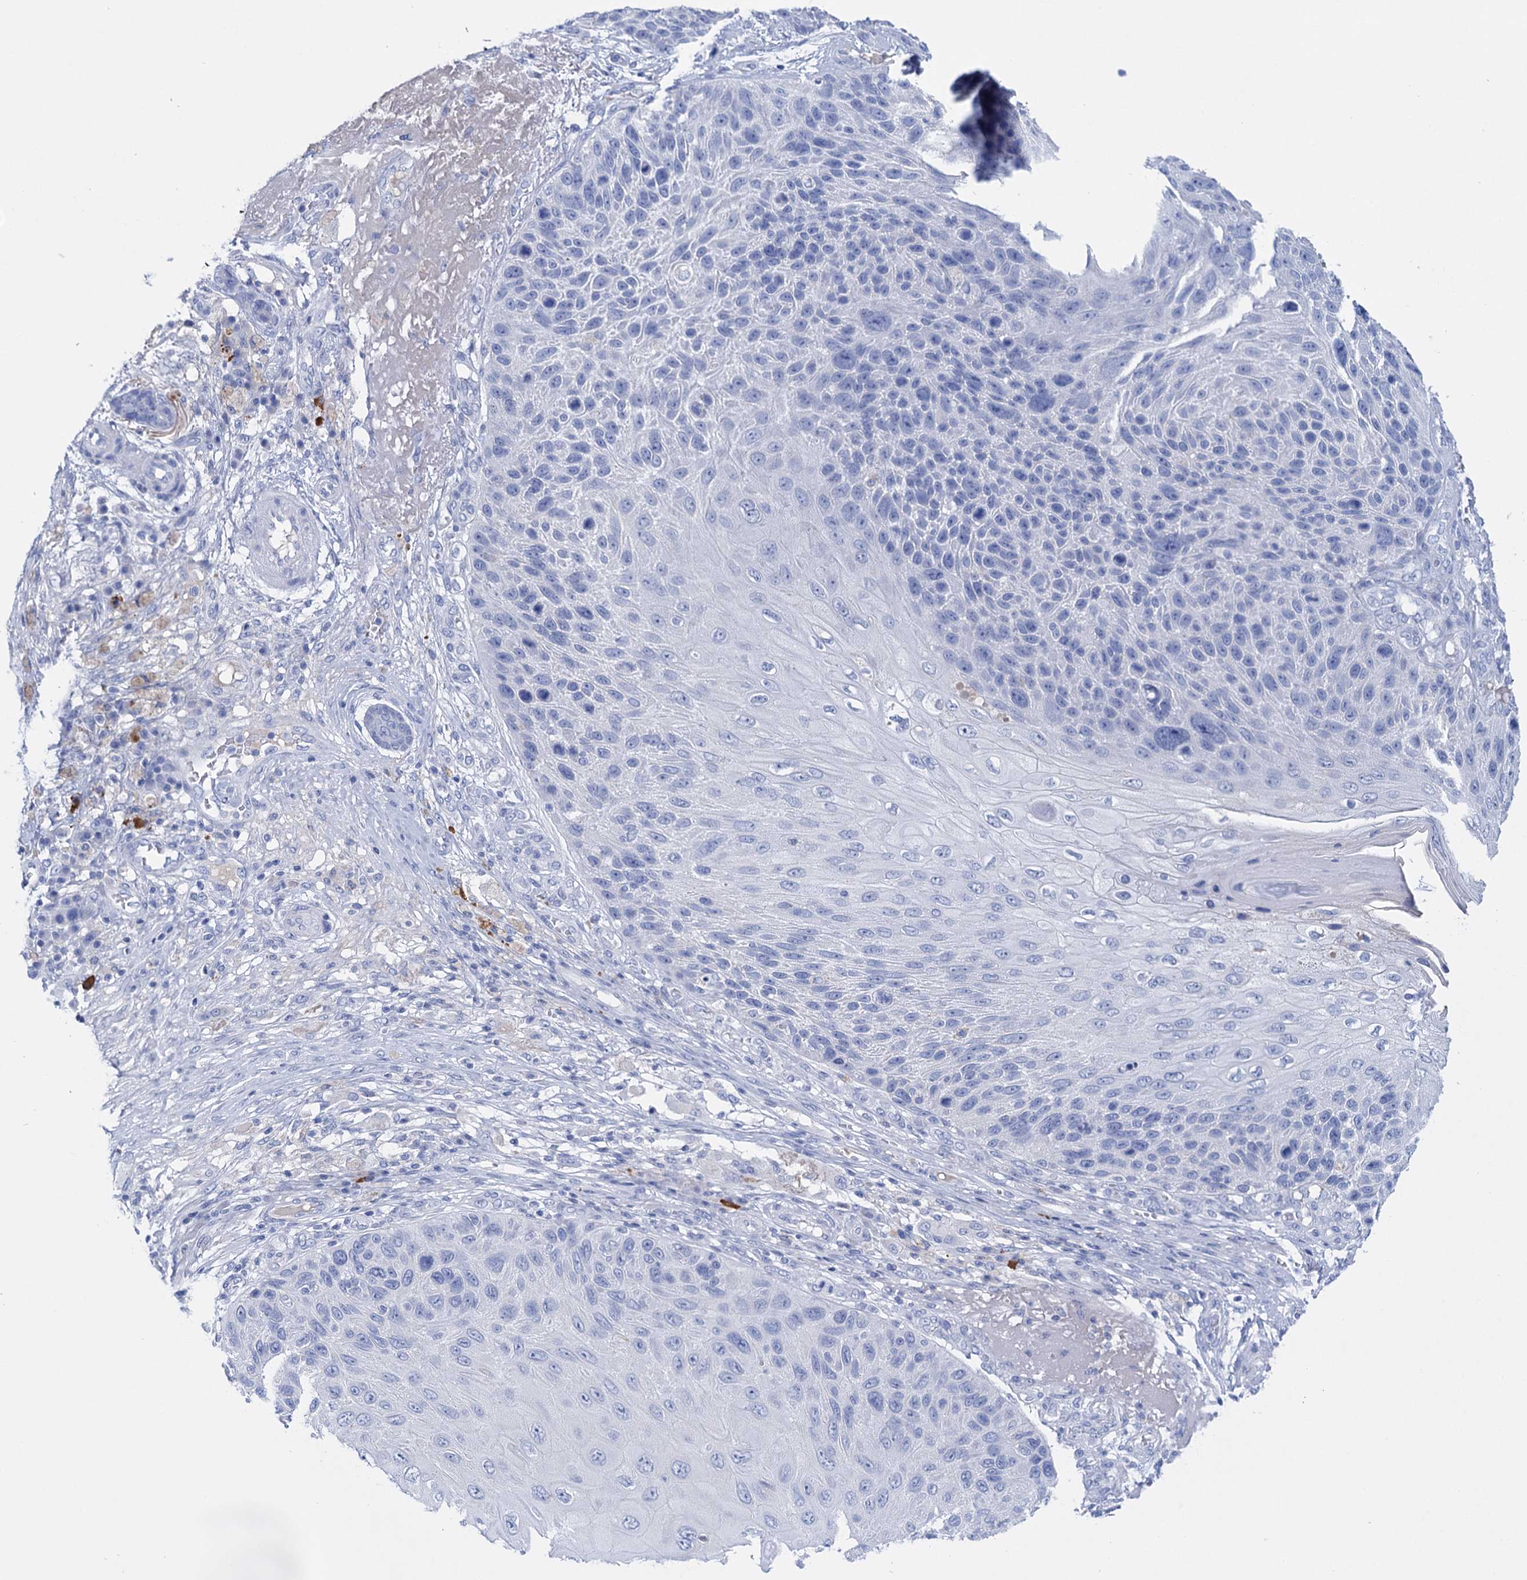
{"staining": {"intensity": "negative", "quantity": "none", "location": "none"}, "tissue": "skin cancer", "cell_type": "Tumor cells", "image_type": "cancer", "snomed": [{"axis": "morphology", "description": "Squamous cell carcinoma, NOS"}, {"axis": "topography", "description": "Skin"}], "caption": "Immunohistochemistry (IHC) of skin cancer (squamous cell carcinoma) demonstrates no positivity in tumor cells.", "gene": "FBXW12", "patient": {"sex": "female", "age": 88}}